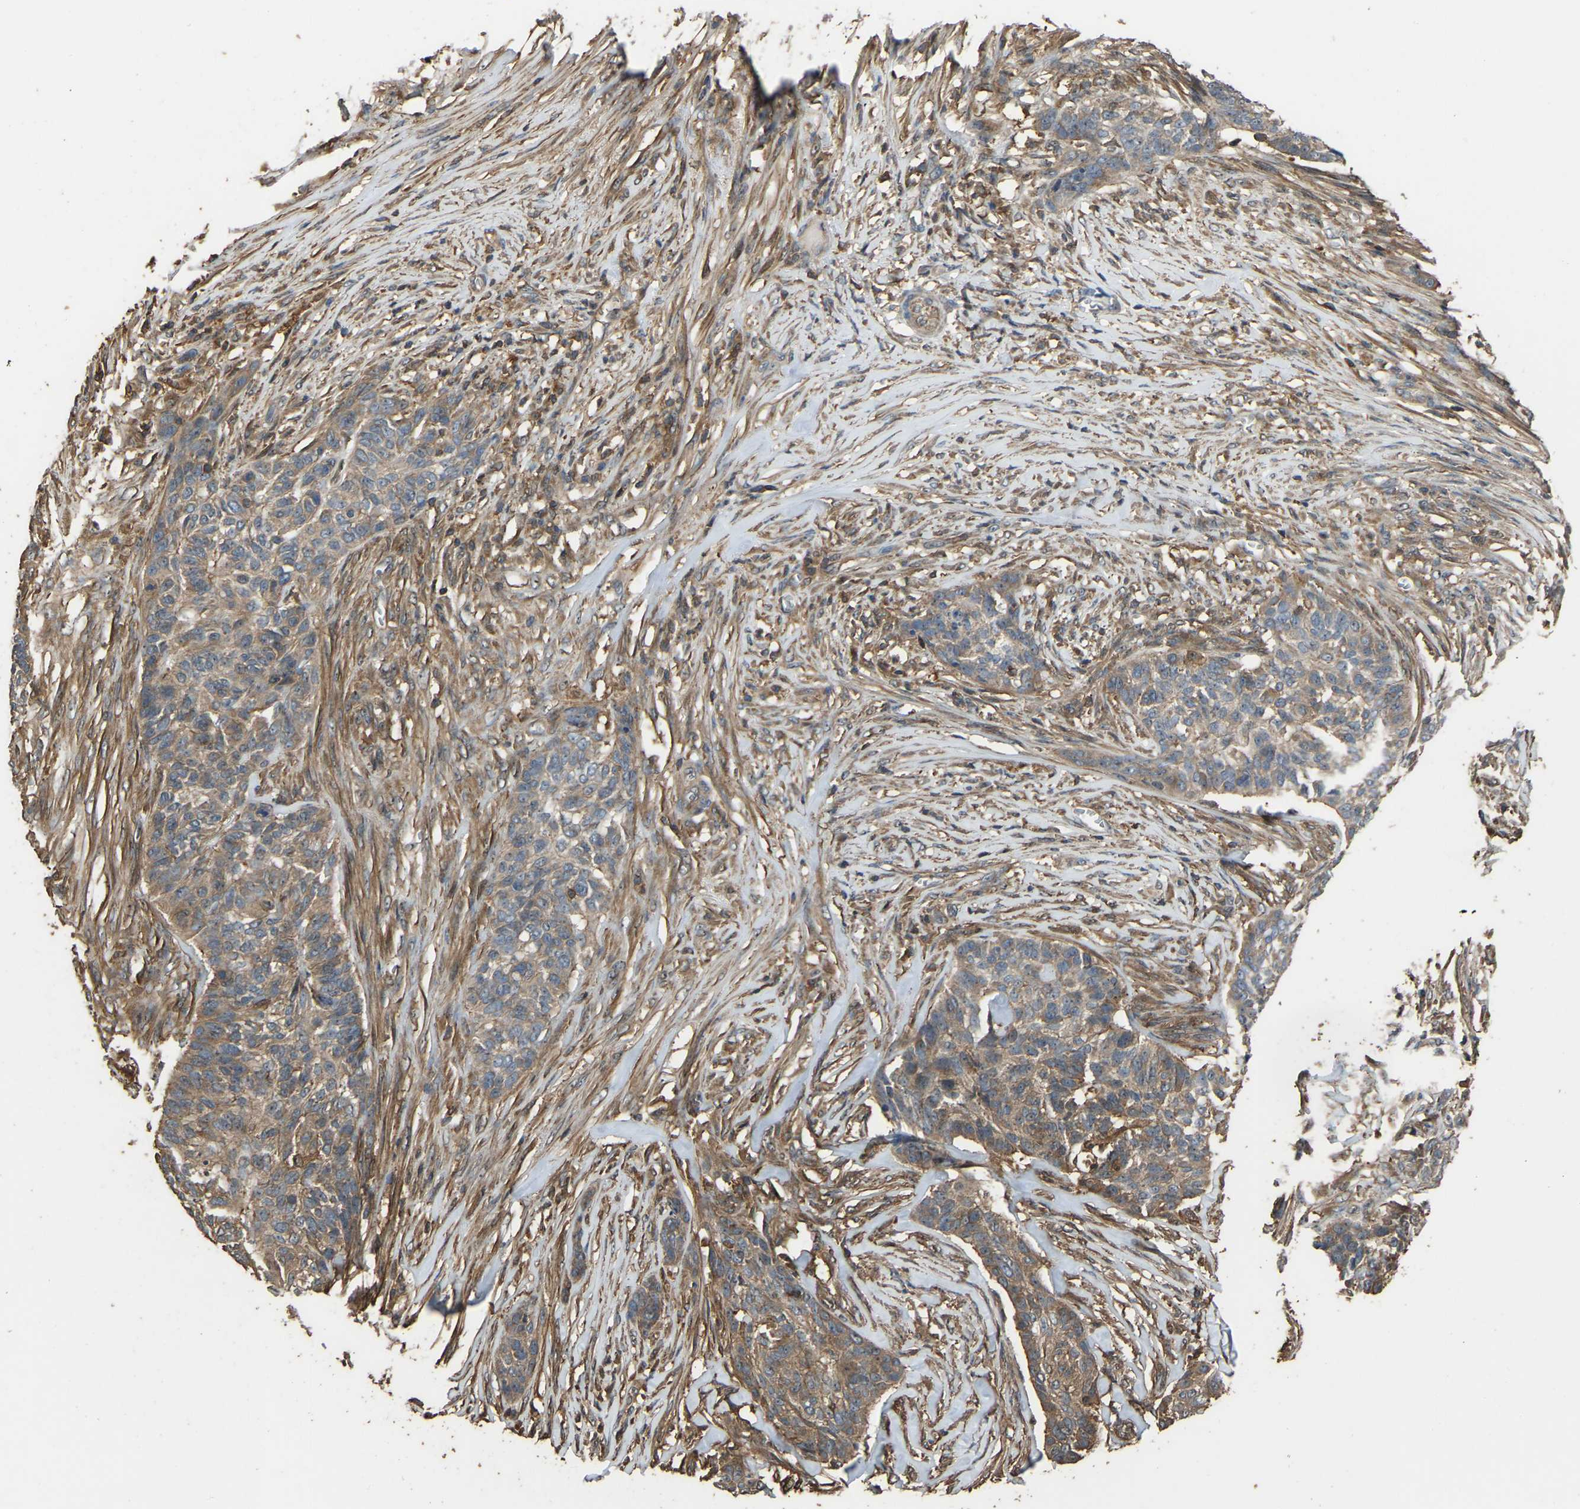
{"staining": {"intensity": "weak", "quantity": ">75%", "location": "cytoplasmic/membranous"}, "tissue": "skin cancer", "cell_type": "Tumor cells", "image_type": "cancer", "snomed": [{"axis": "morphology", "description": "Basal cell carcinoma"}, {"axis": "topography", "description": "Skin"}], "caption": "Human basal cell carcinoma (skin) stained with a protein marker reveals weak staining in tumor cells.", "gene": "FHIT", "patient": {"sex": "male", "age": 85}}